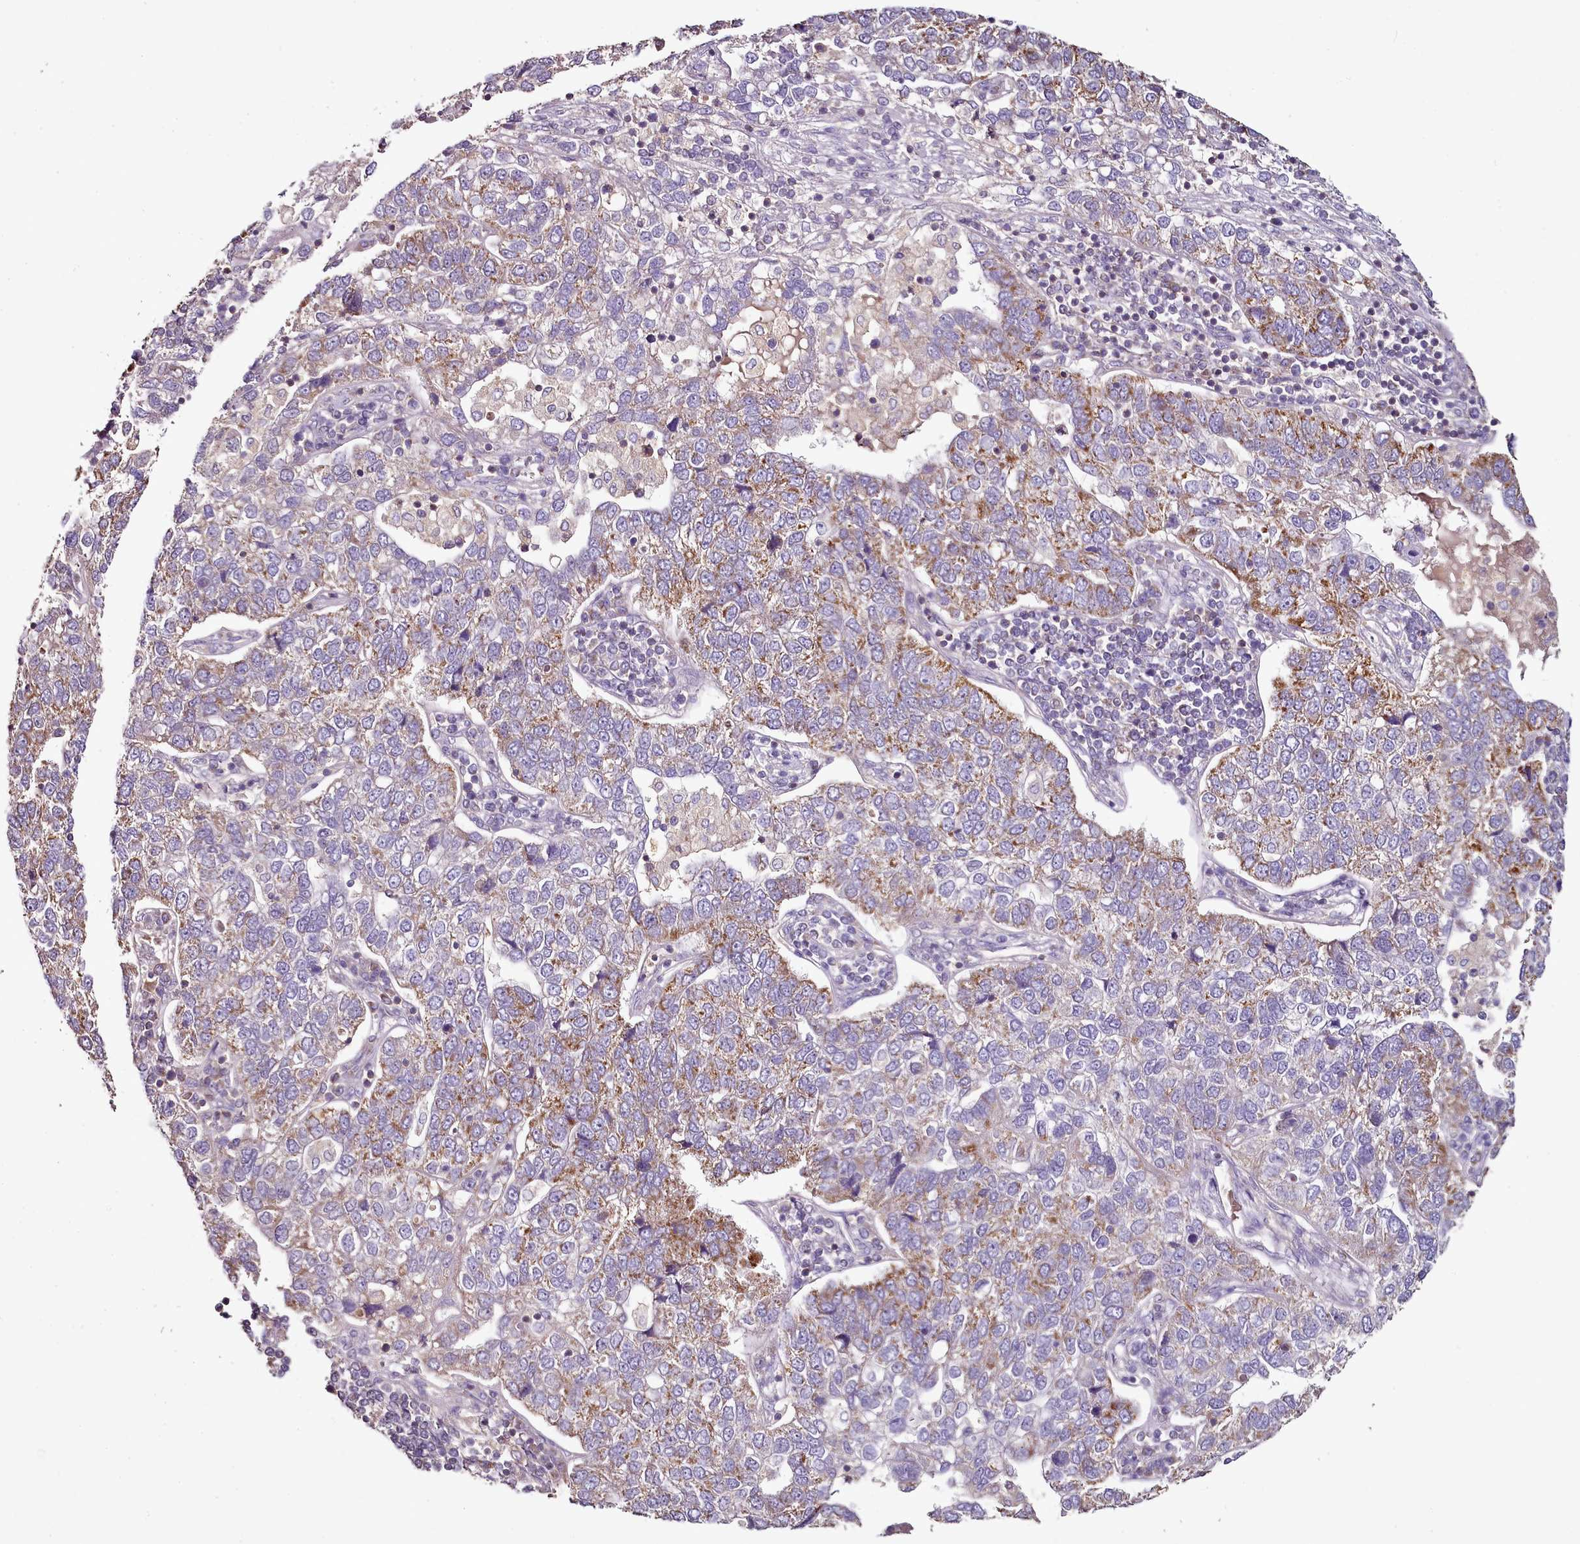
{"staining": {"intensity": "moderate", "quantity": "<25%", "location": "cytoplasmic/membranous"}, "tissue": "pancreatic cancer", "cell_type": "Tumor cells", "image_type": "cancer", "snomed": [{"axis": "morphology", "description": "Adenocarcinoma, NOS"}, {"axis": "topography", "description": "Pancreas"}], "caption": "This image exhibits pancreatic cancer (adenocarcinoma) stained with IHC to label a protein in brown. The cytoplasmic/membranous of tumor cells show moderate positivity for the protein. Nuclei are counter-stained blue.", "gene": "ACSS1", "patient": {"sex": "female", "age": 61}}